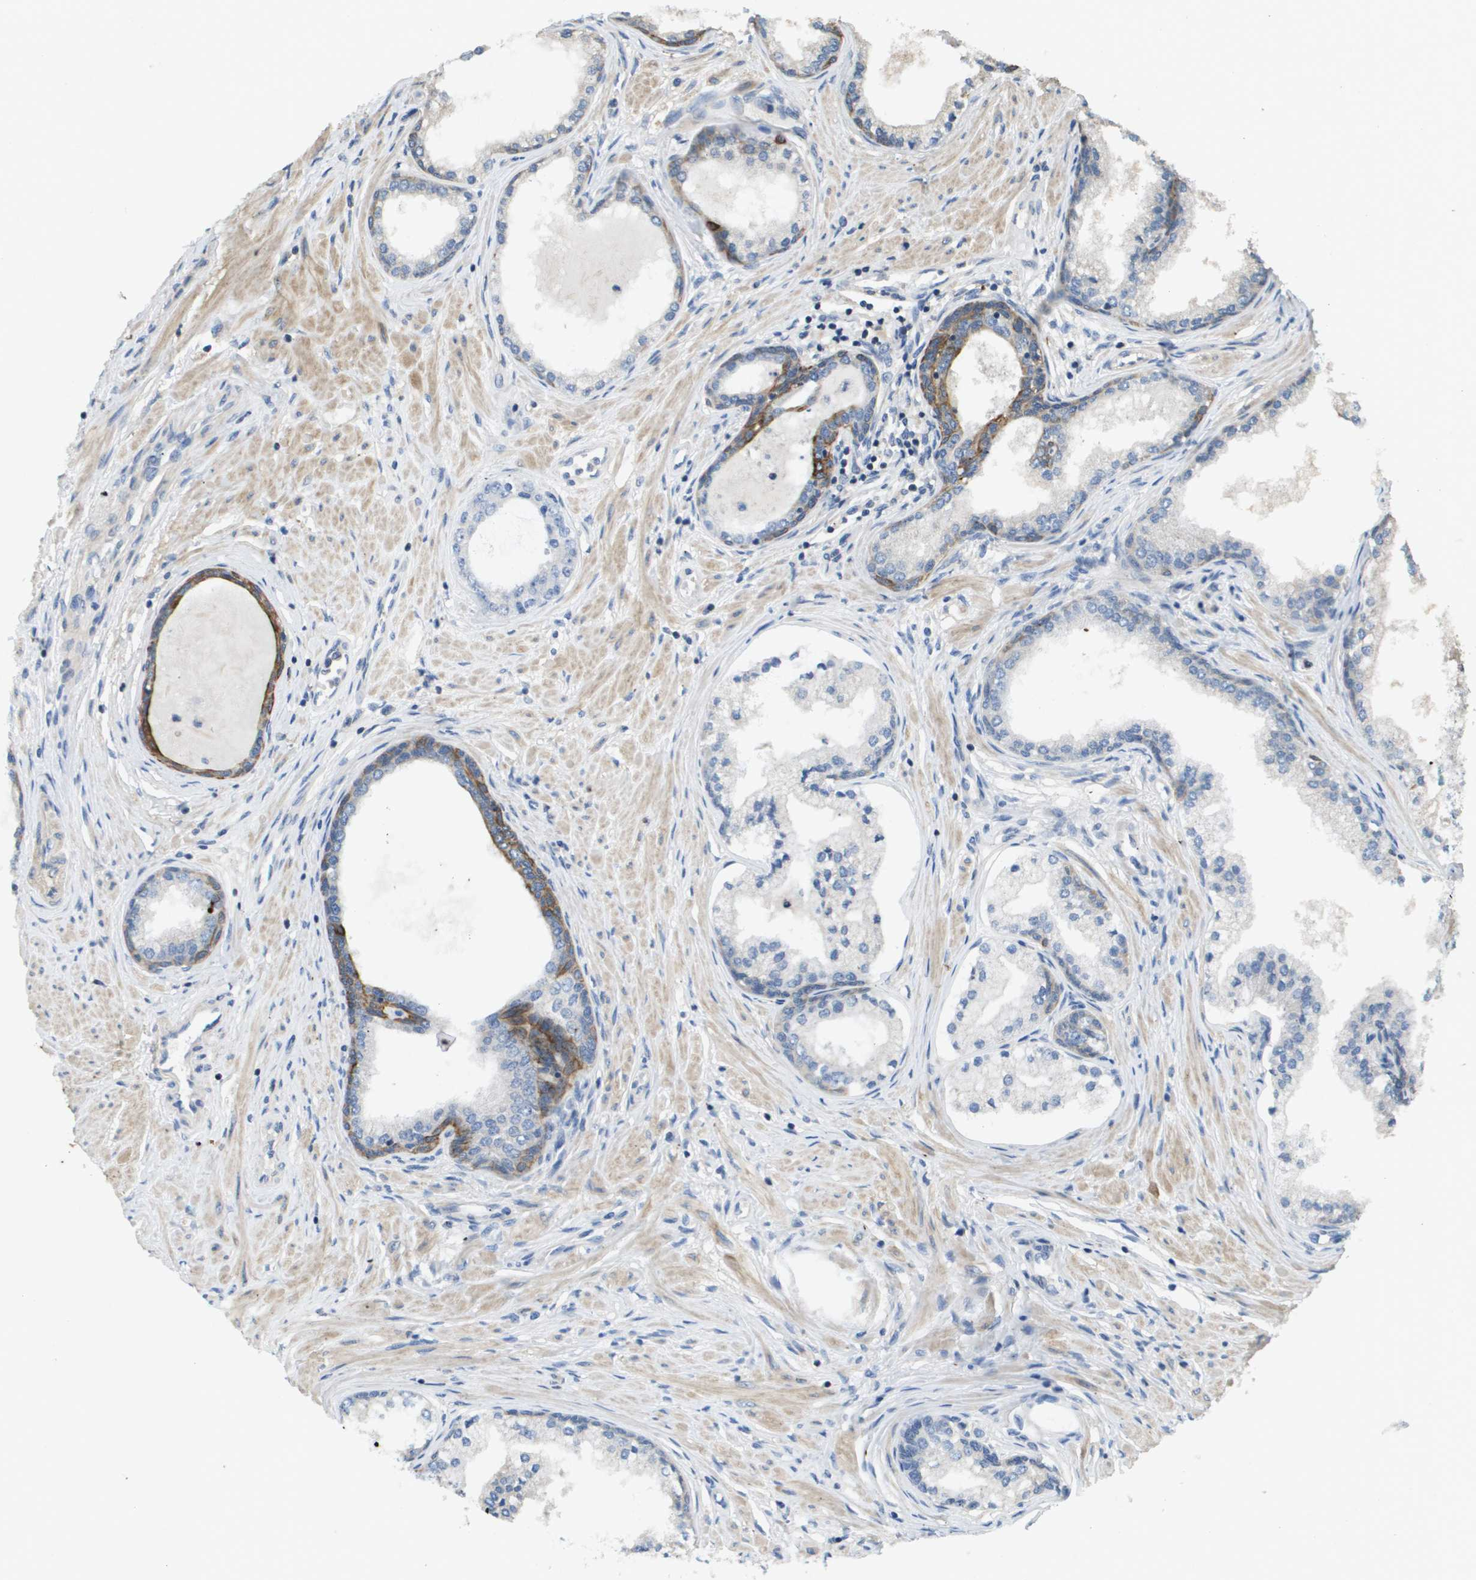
{"staining": {"intensity": "negative", "quantity": "none", "location": "none"}, "tissue": "prostate cancer", "cell_type": "Tumor cells", "image_type": "cancer", "snomed": [{"axis": "morphology", "description": "Adenocarcinoma, Low grade"}, {"axis": "topography", "description": "Prostate"}], "caption": "Prostate cancer (low-grade adenocarcinoma) was stained to show a protein in brown. There is no significant staining in tumor cells.", "gene": "KRT23", "patient": {"sex": "male", "age": 63}}